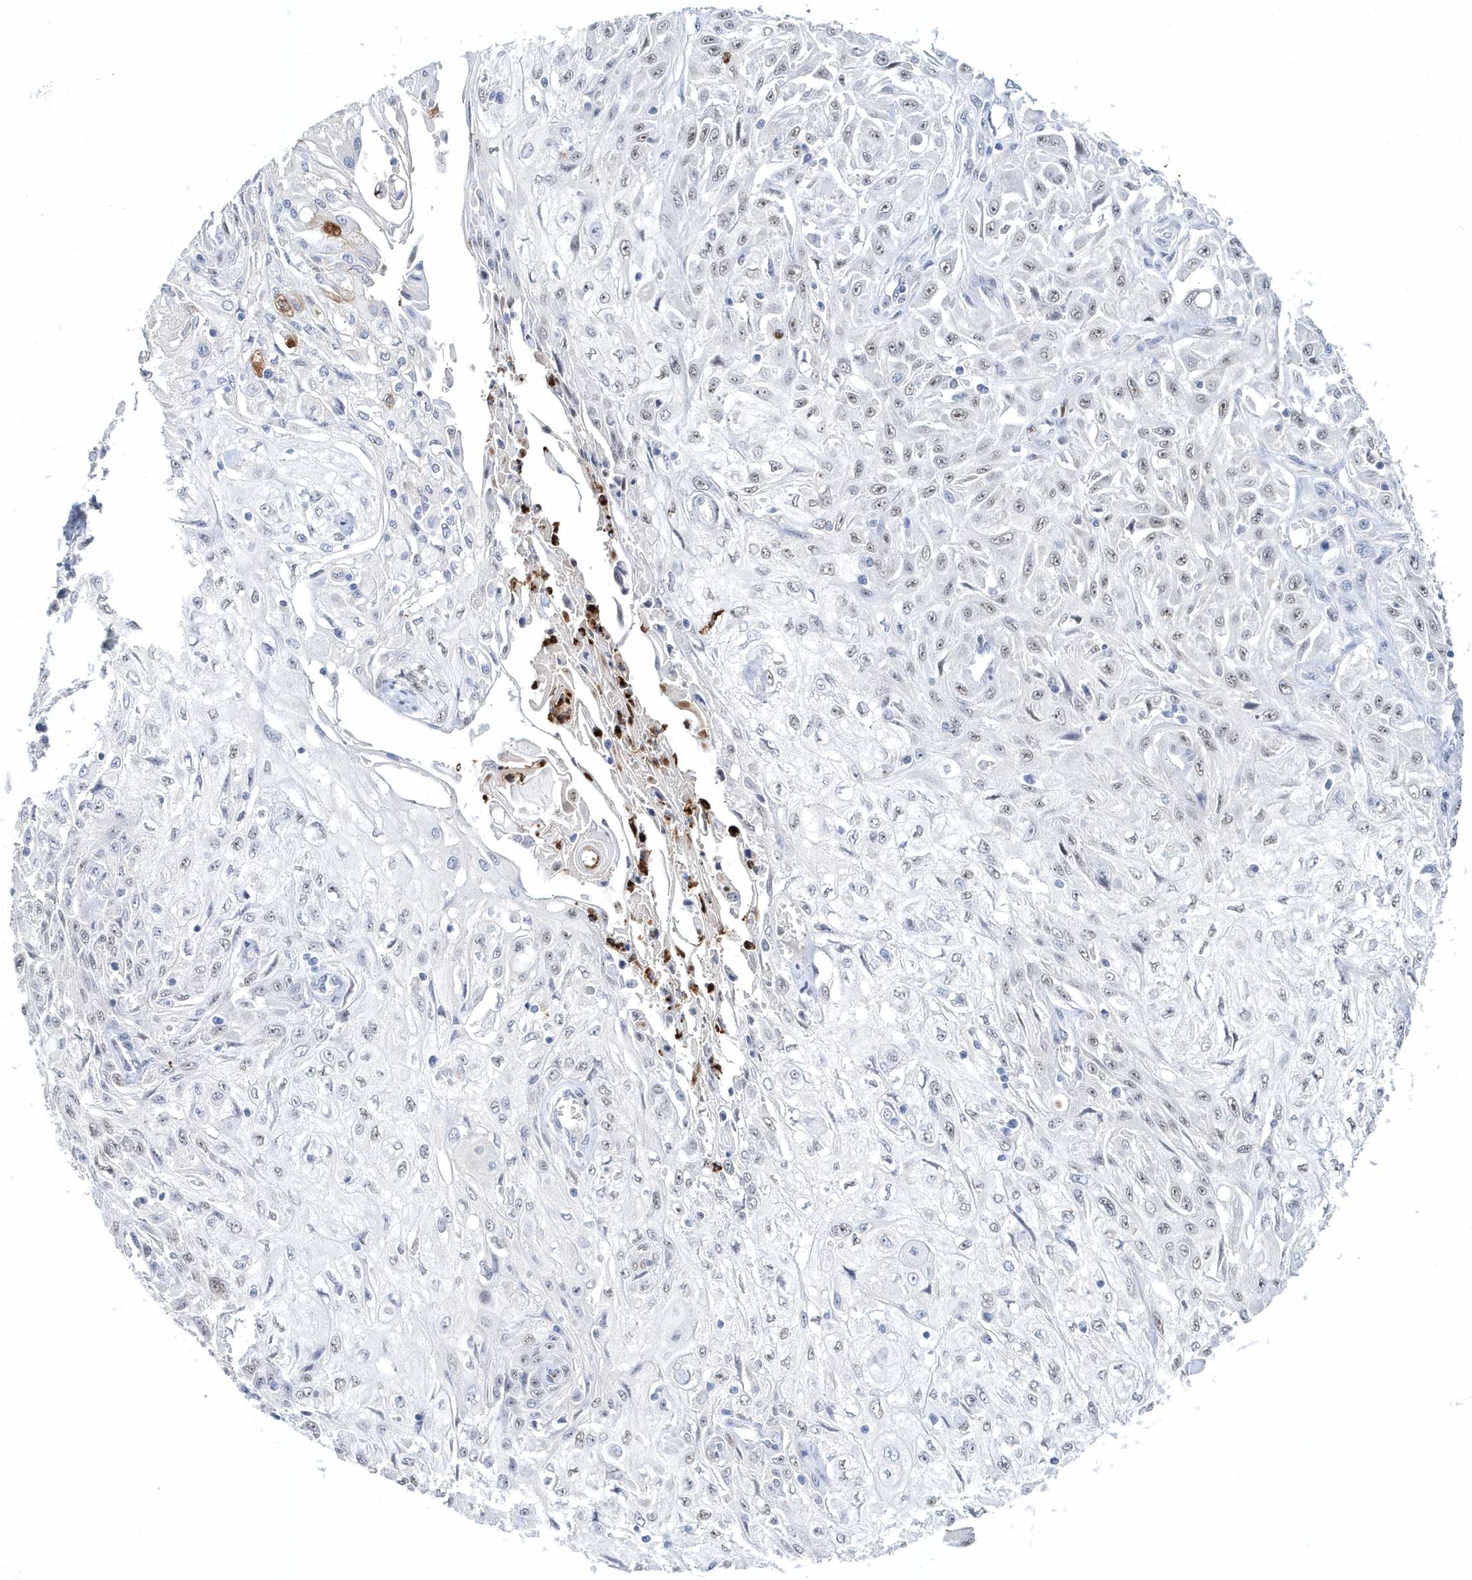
{"staining": {"intensity": "strong", "quantity": "<25%", "location": "cytoplasmic/membranous"}, "tissue": "skin cancer", "cell_type": "Tumor cells", "image_type": "cancer", "snomed": [{"axis": "morphology", "description": "Squamous cell carcinoma, NOS"}, {"axis": "morphology", "description": "Squamous cell carcinoma, metastatic, NOS"}, {"axis": "topography", "description": "Skin"}, {"axis": "topography", "description": "Lymph node"}], "caption": "Skin cancer stained with a brown dye shows strong cytoplasmic/membranous positive positivity in about <25% of tumor cells.", "gene": "ASCL4", "patient": {"sex": "male", "age": 75}}